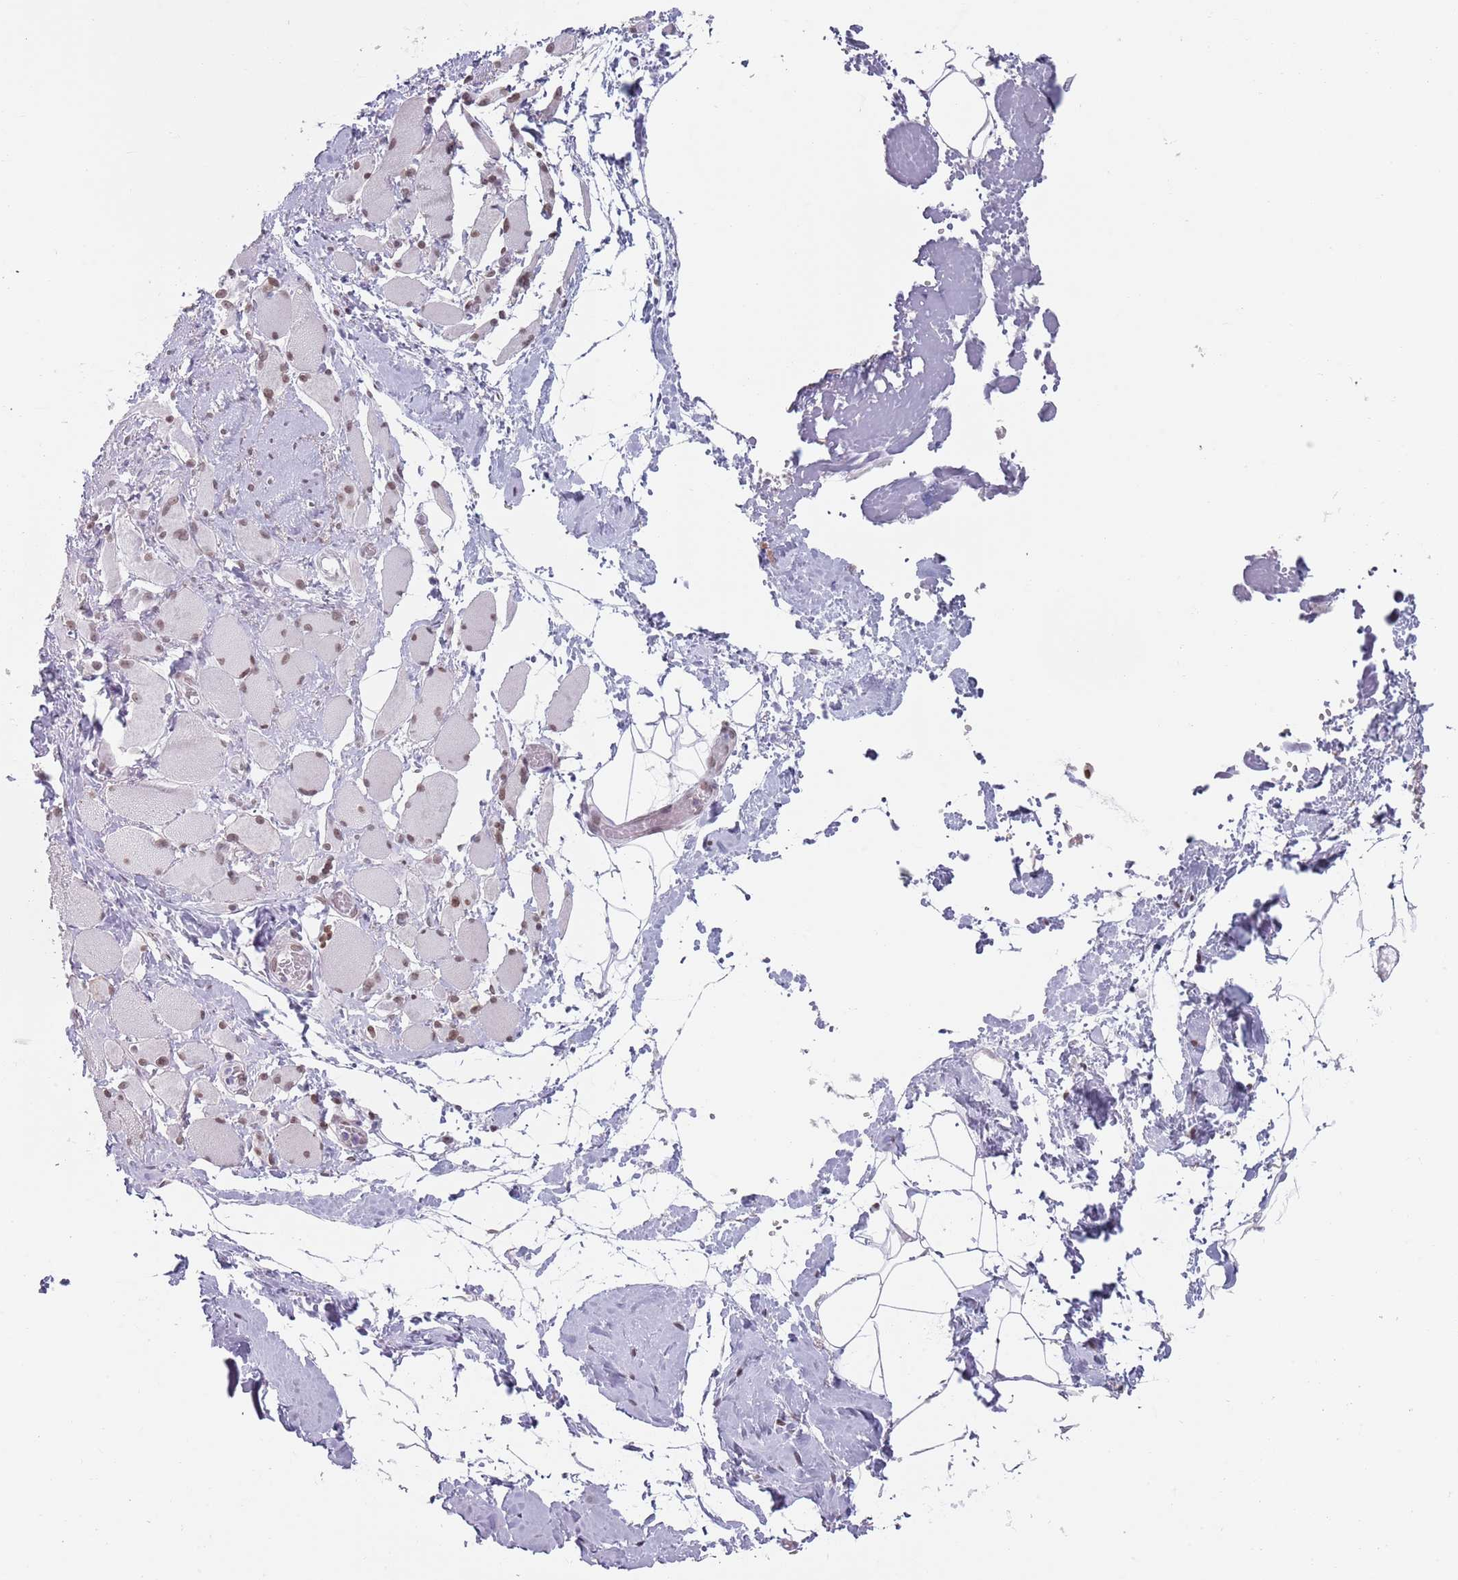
{"staining": {"intensity": "weak", "quantity": ">75%", "location": "nuclear"}, "tissue": "skeletal muscle", "cell_type": "Myocytes", "image_type": "normal", "snomed": [{"axis": "morphology", "description": "Normal tissue, NOS"}, {"axis": "morphology", "description": "Basal cell carcinoma"}, {"axis": "topography", "description": "Skeletal muscle"}], "caption": "This image displays normal skeletal muscle stained with IHC to label a protein in brown. The nuclear of myocytes show weak positivity for the protein. Nuclei are counter-stained blue.", "gene": "MFSD12", "patient": {"sex": "female", "age": 64}}